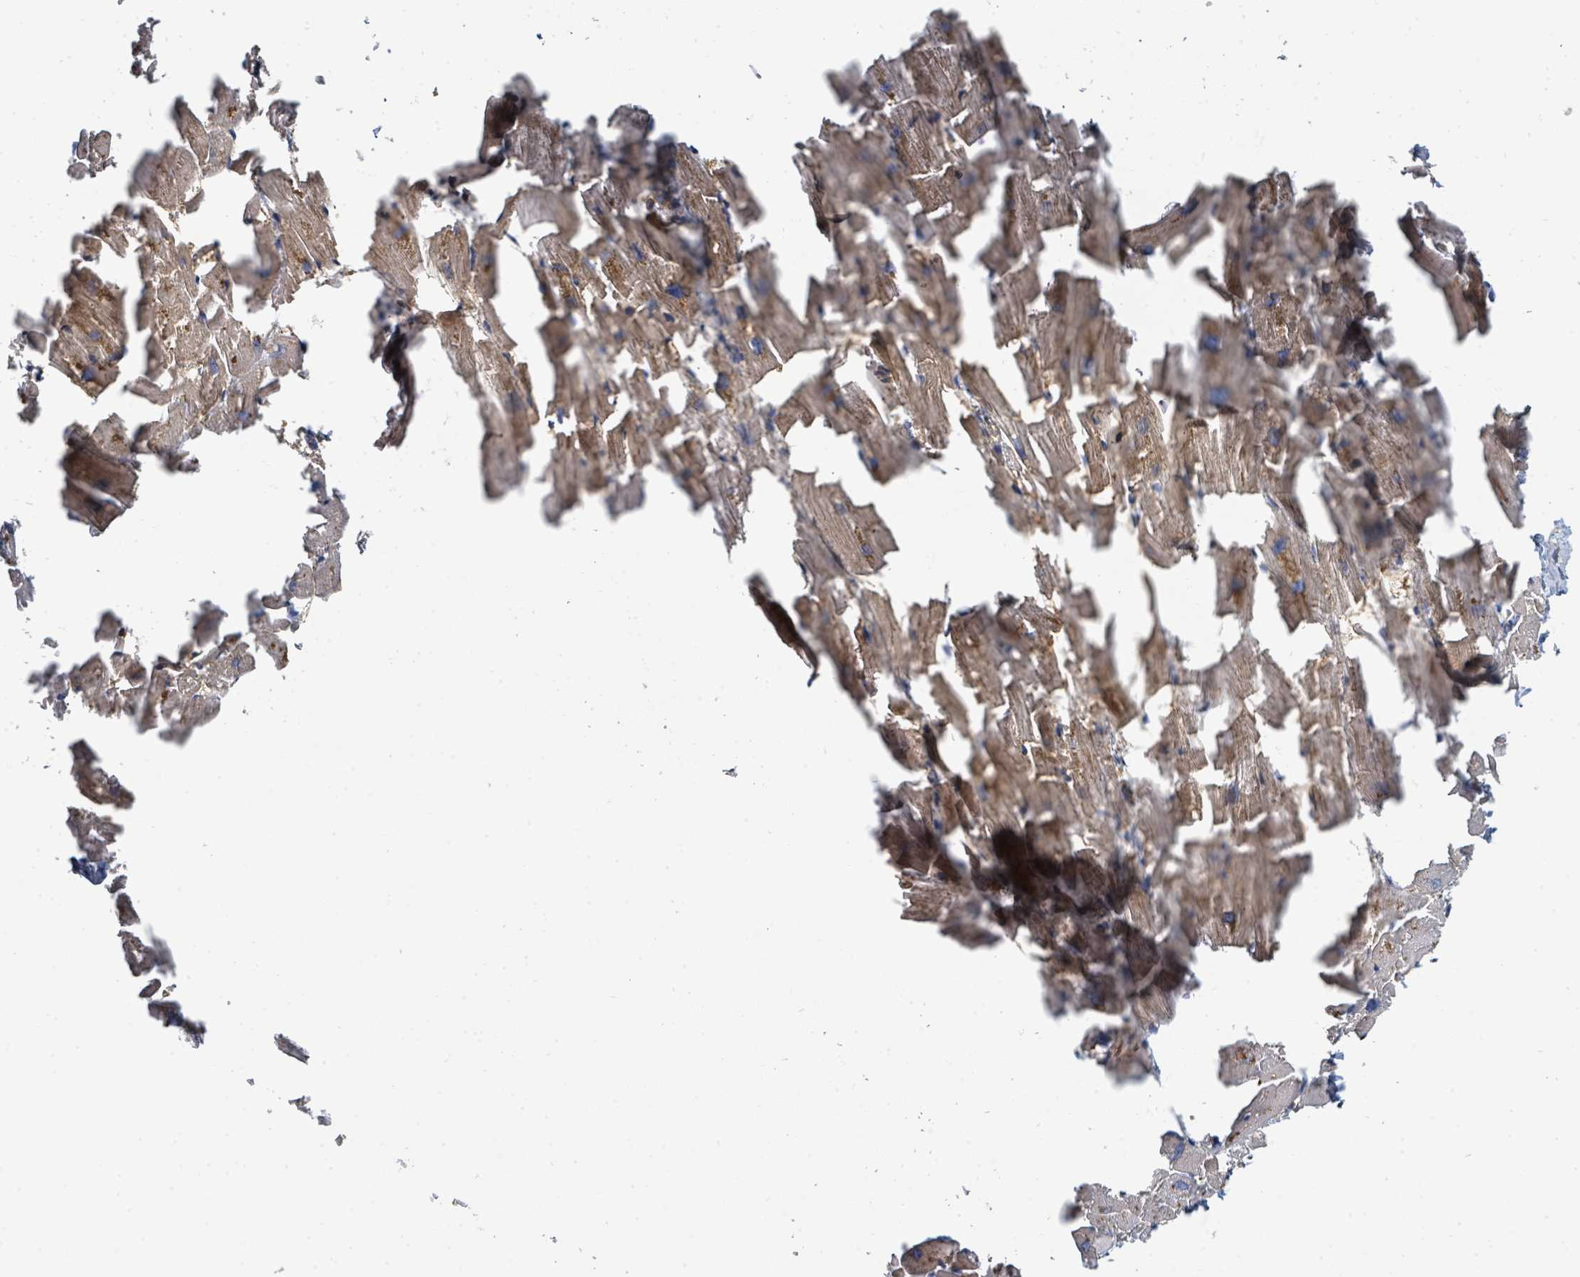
{"staining": {"intensity": "moderate", "quantity": ">75%", "location": "cytoplasmic/membranous"}, "tissue": "heart muscle", "cell_type": "Cardiomyocytes", "image_type": "normal", "snomed": [{"axis": "morphology", "description": "Normal tissue, NOS"}, {"axis": "topography", "description": "Heart"}], "caption": "Cardiomyocytes display medium levels of moderate cytoplasmic/membranous positivity in approximately >75% of cells in unremarkable human heart muscle.", "gene": "BOLA2B", "patient": {"sex": "female", "age": 64}}